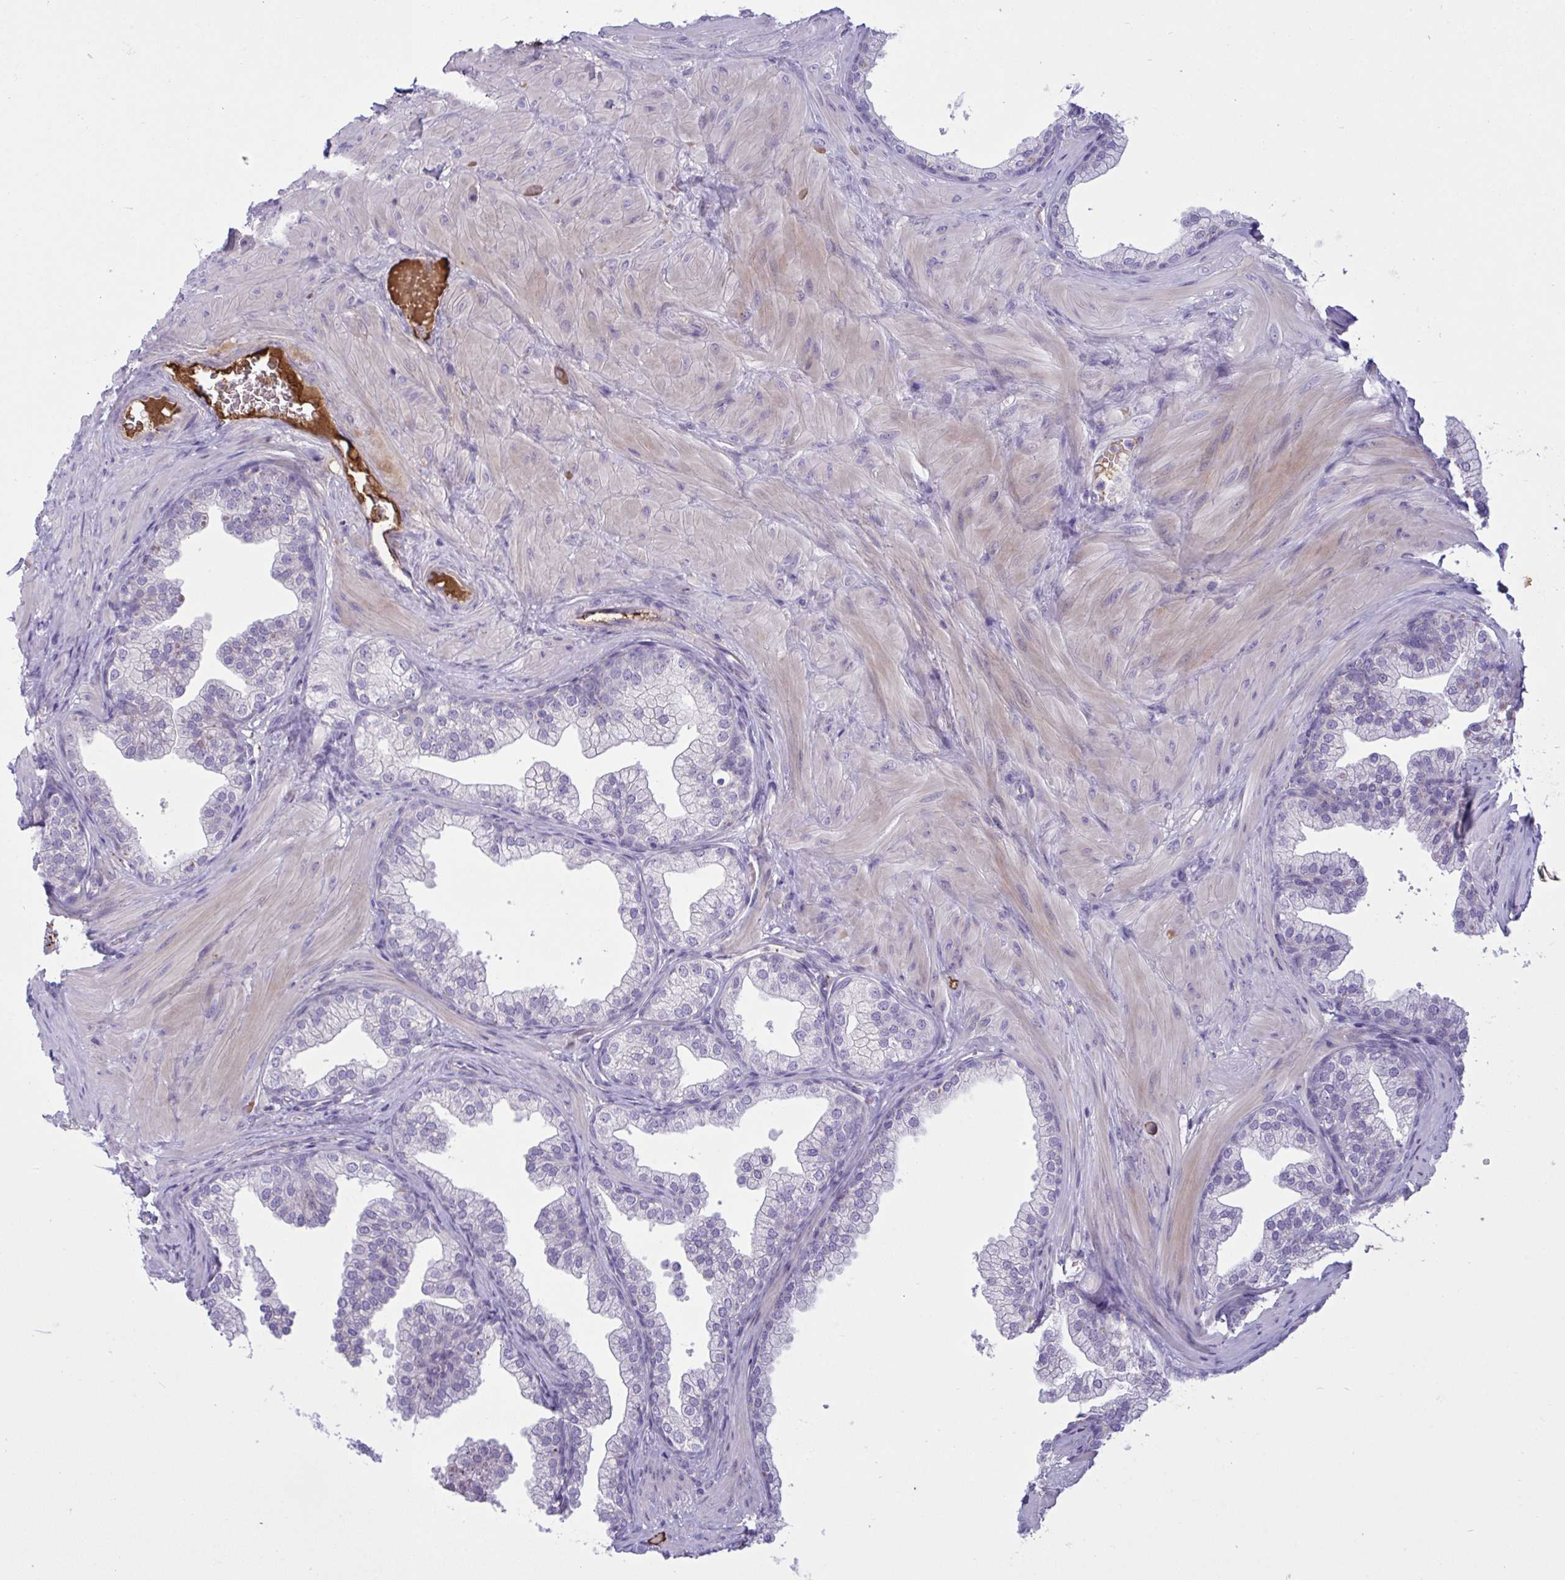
{"staining": {"intensity": "negative", "quantity": "none", "location": "none"}, "tissue": "prostate", "cell_type": "Glandular cells", "image_type": "normal", "snomed": [{"axis": "morphology", "description": "Normal tissue, NOS"}, {"axis": "topography", "description": "Prostate"}], "caption": "The image exhibits no staining of glandular cells in normal prostate. The staining was performed using DAB to visualize the protein expression in brown, while the nuclei were stained in blue with hematoxylin (Magnification: 20x).", "gene": "IL1R1", "patient": {"sex": "male", "age": 37}}